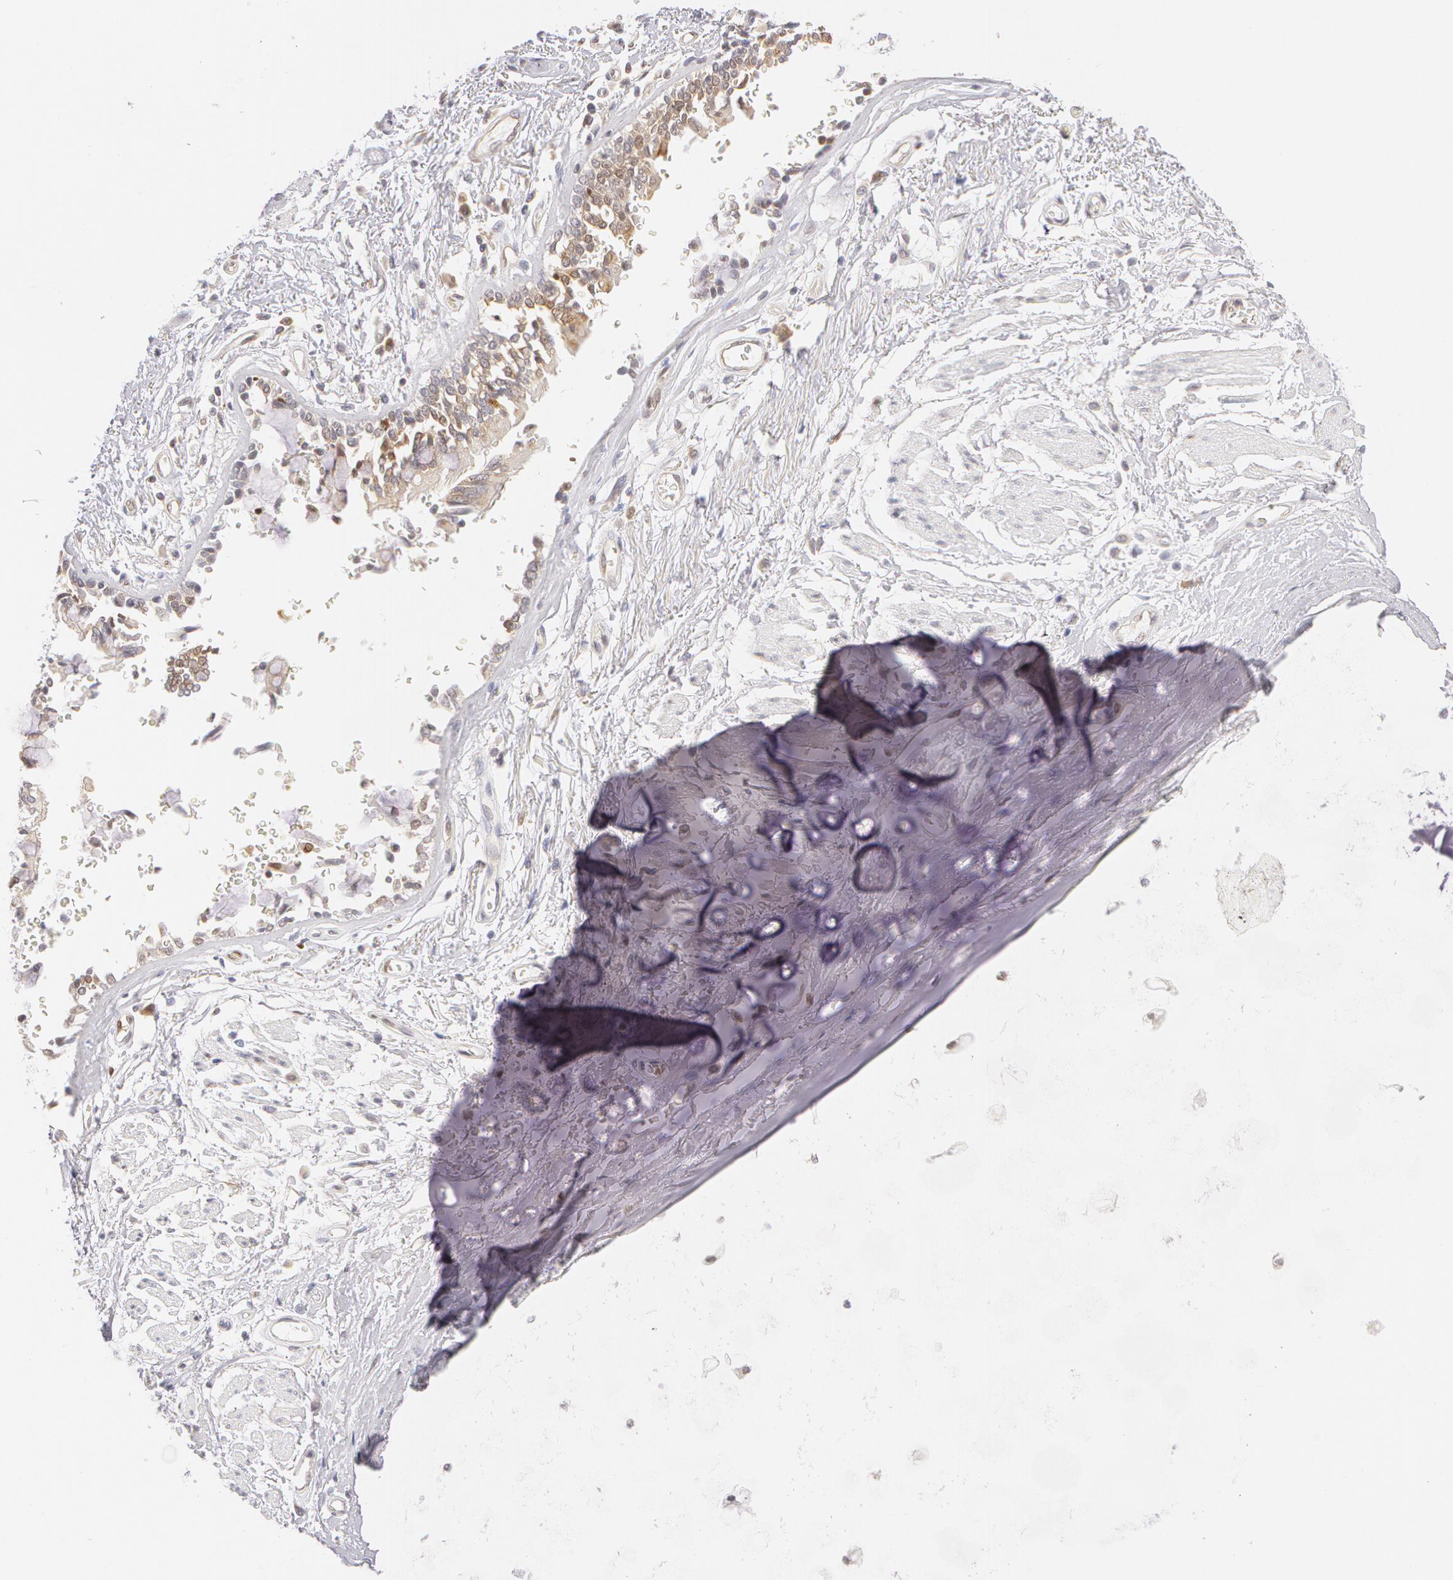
{"staining": {"intensity": "weak", "quantity": ">75%", "location": "cytoplasmic/membranous"}, "tissue": "adipose tissue", "cell_type": "Adipocytes", "image_type": "normal", "snomed": [{"axis": "morphology", "description": "Normal tissue, NOS"}, {"axis": "topography", "description": "Cartilage tissue"}, {"axis": "topography", "description": "Lung"}], "caption": "Immunohistochemical staining of benign adipose tissue shows weak cytoplasmic/membranous protein expression in about >75% of adipocytes. The staining is performed using DAB brown chromogen to label protein expression. The nuclei are counter-stained blue using hematoxylin.", "gene": "DDX3X", "patient": {"sex": "male", "age": 65}}